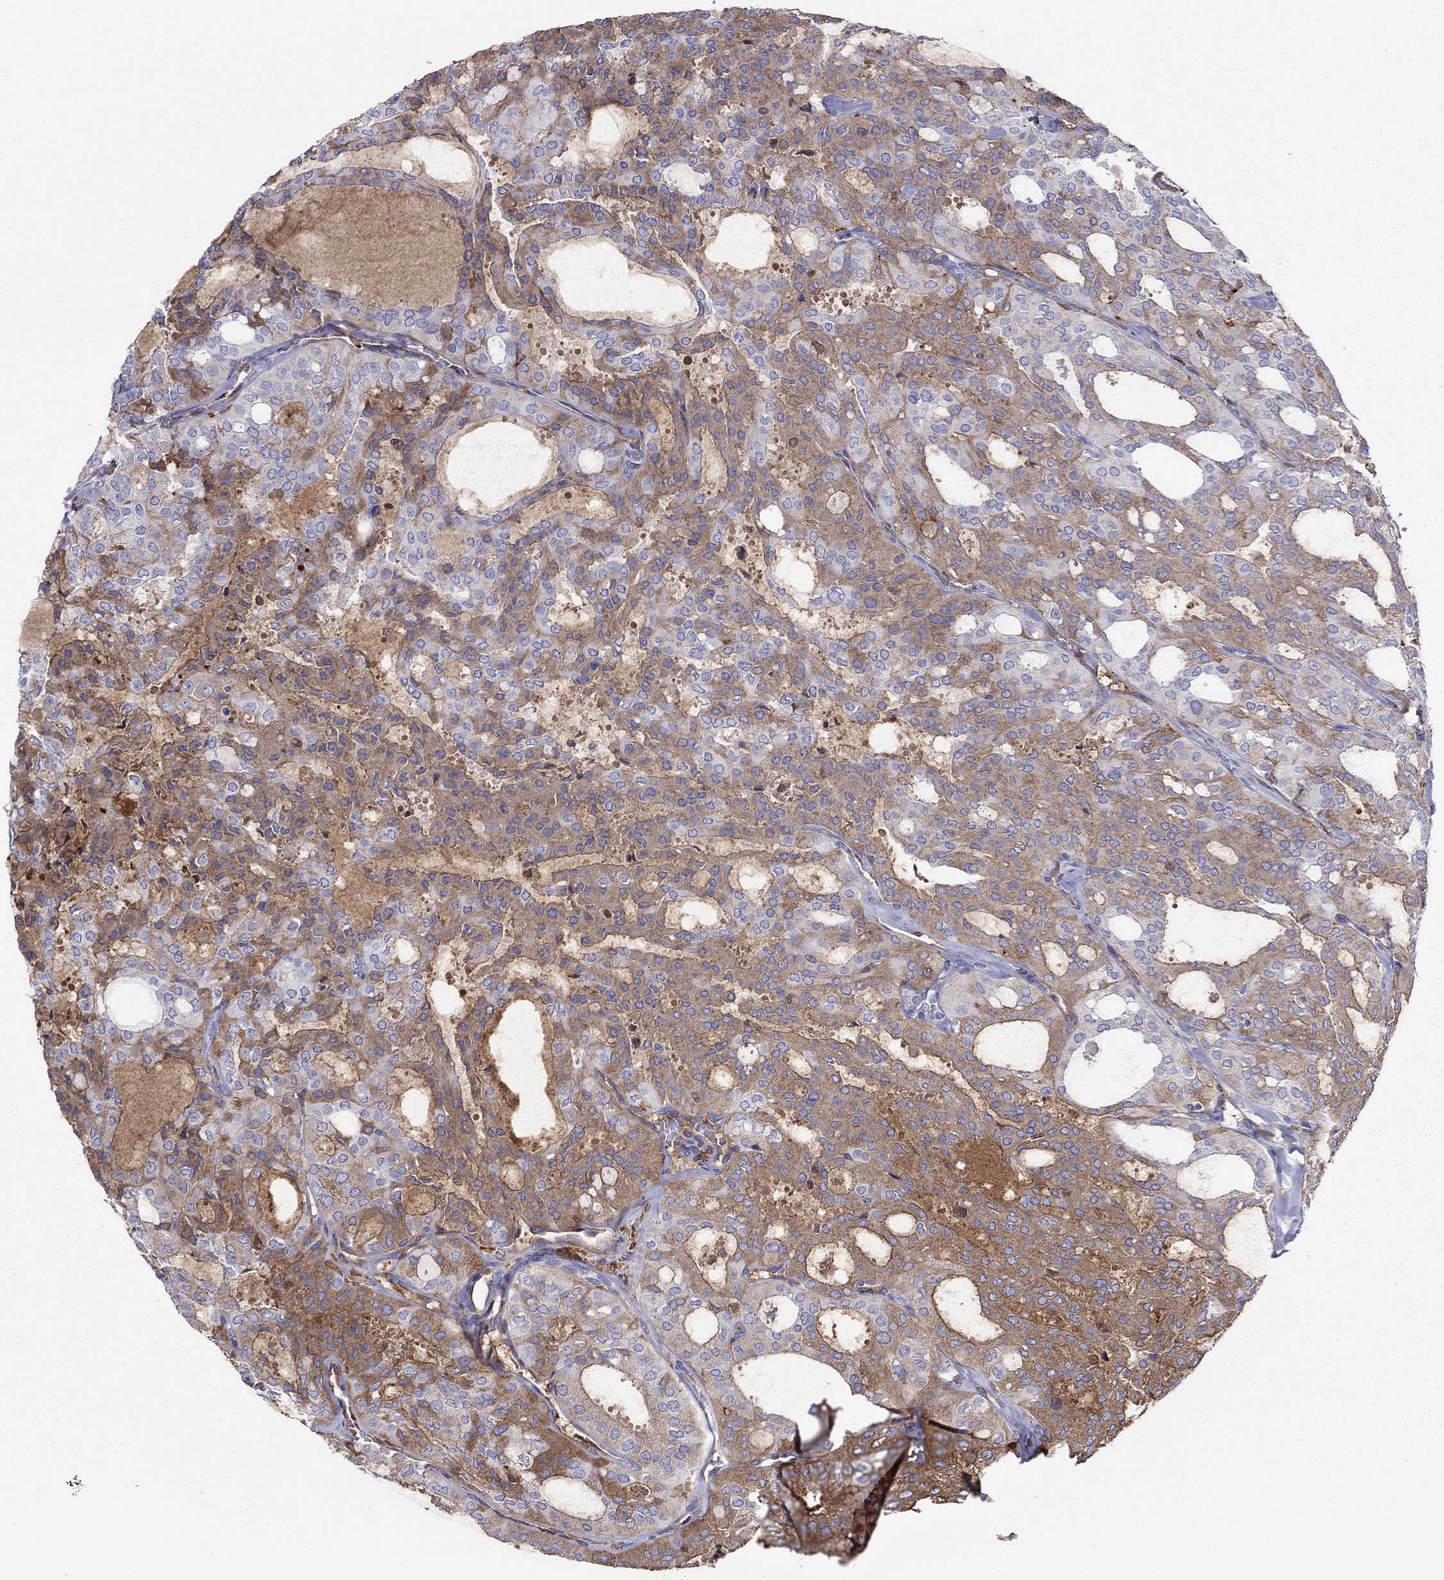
{"staining": {"intensity": "weak", "quantity": ">75%", "location": "cytoplasmic/membranous"}, "tissue": "thyroid cancer", "cell_type": "Tumor cells", "image_type": "cancer", "snomed": [{"axis": "morphology", "description": "Follicular adenoma carcinoma, NOS"}, {"axis": "topography", "description": "Thyroid gland"}], "caption": "High-magnification brightfield microscopy of thyroid follicular adenoma carcinoma stained with DAB (3,3'-diaminobenzidine) (brown) and counterstained with hematoxylin (blue). tumor cells exhibit weak cytoplasmic/membranous expression is seen in approximately>75% of cells. (Stains: DAB in brown, nuclei in blue, Microscopy: brightfield microscopy at high magnification).", "gene": "HPX", "patient": {"sex": "male", "age": 75}}